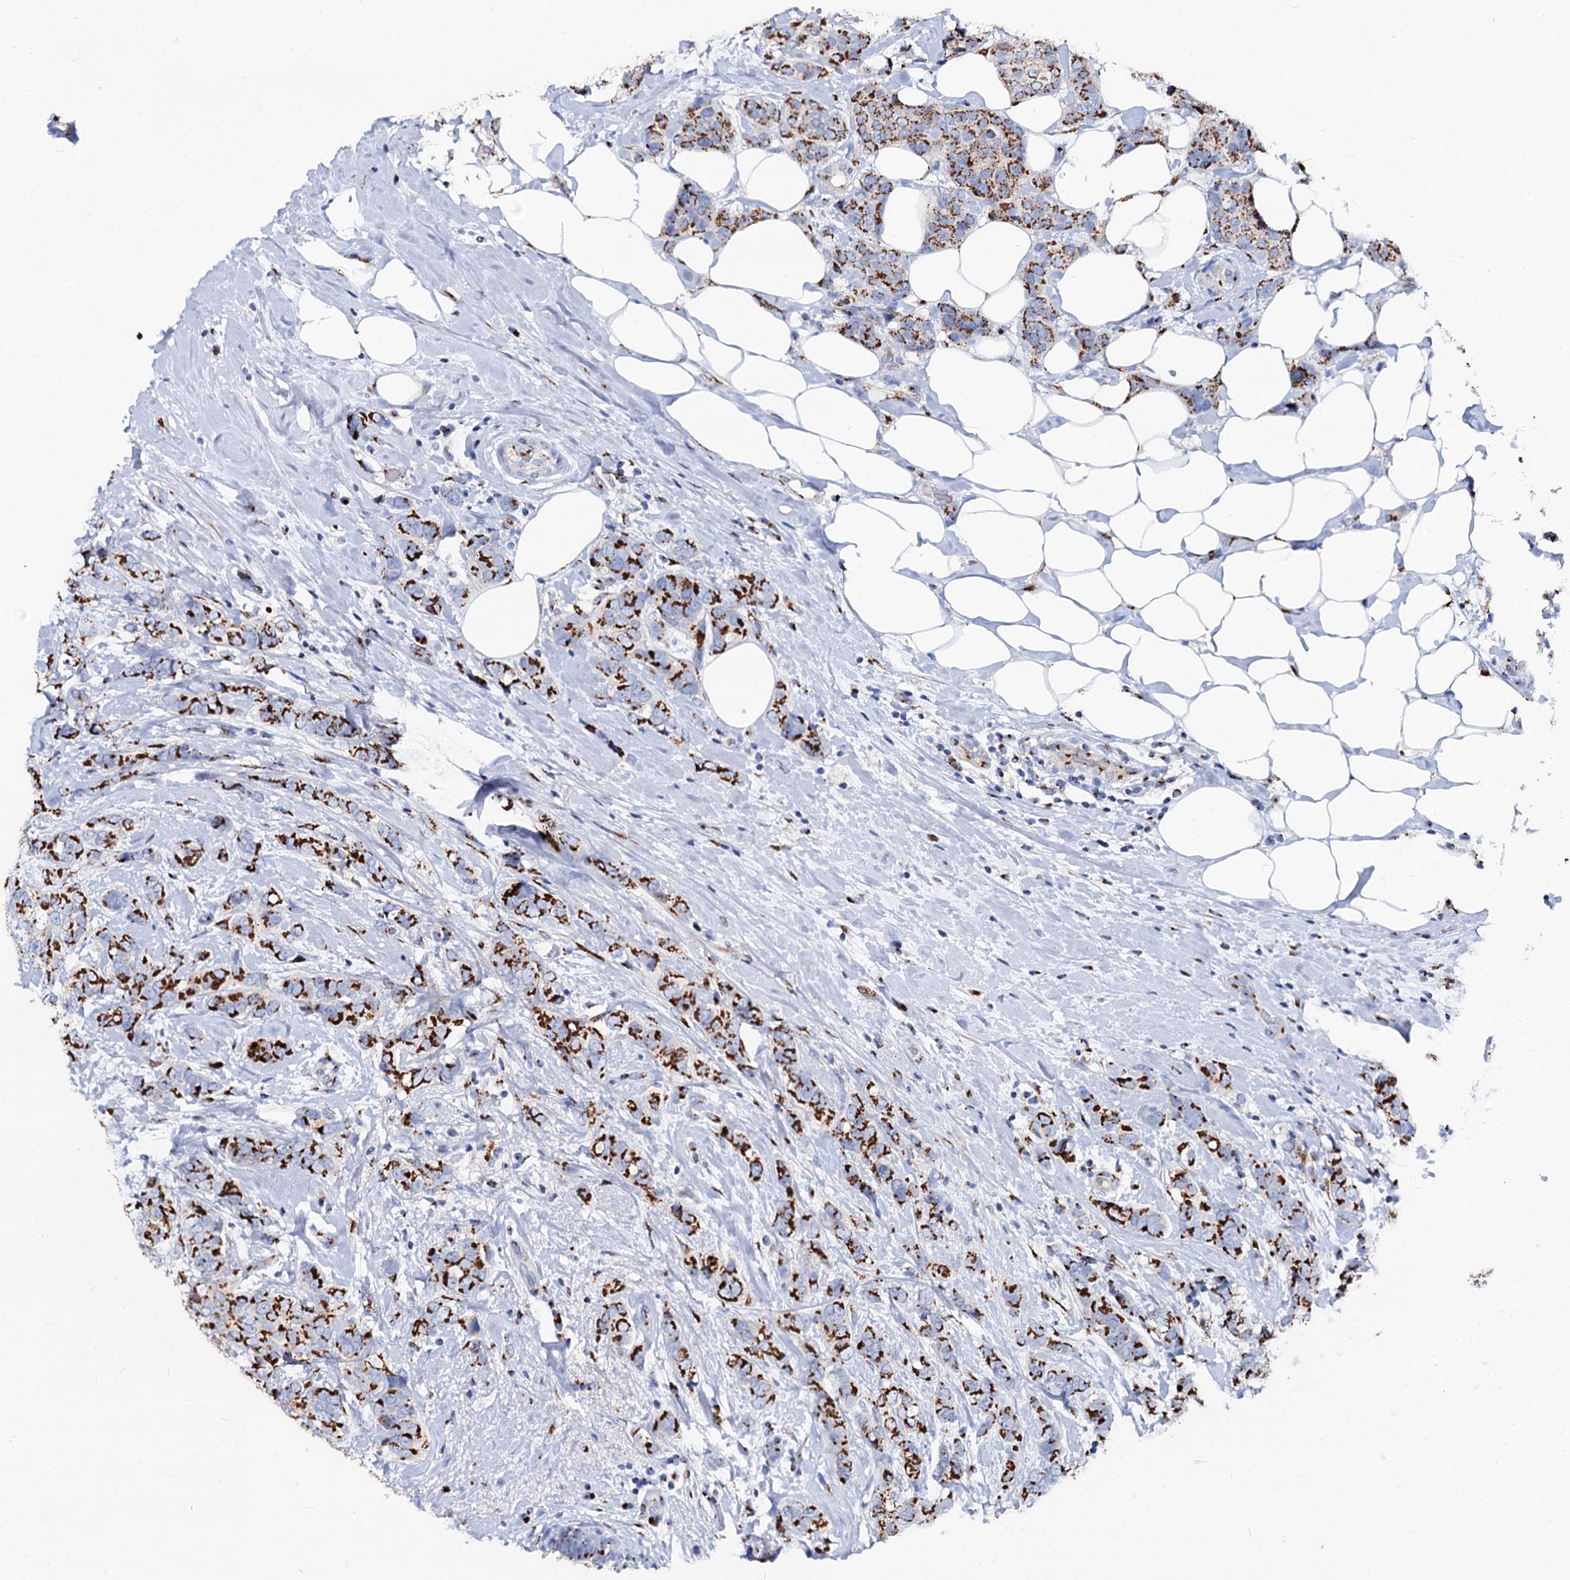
{"staining": {"intensity": "strong", "quantity": ">75%", "location": "cytoplasmic/membranous"}, "tissue": "breast cancer", "cell_type": "Tumor cells", "image_type": "cancer", "snomed": [{"axis": "morphology", "description": "Lobular carcinoma"}, {"axis": "topography", "description": "Breast"}], "caption": "A brown stain highlights strong cytoplasmic/membranous staining of a protein in breast cancer (lobular carcinoma) tumor cells.", "gene": "TM9SF3", "patient": {"sex": "female", "age": 51}}